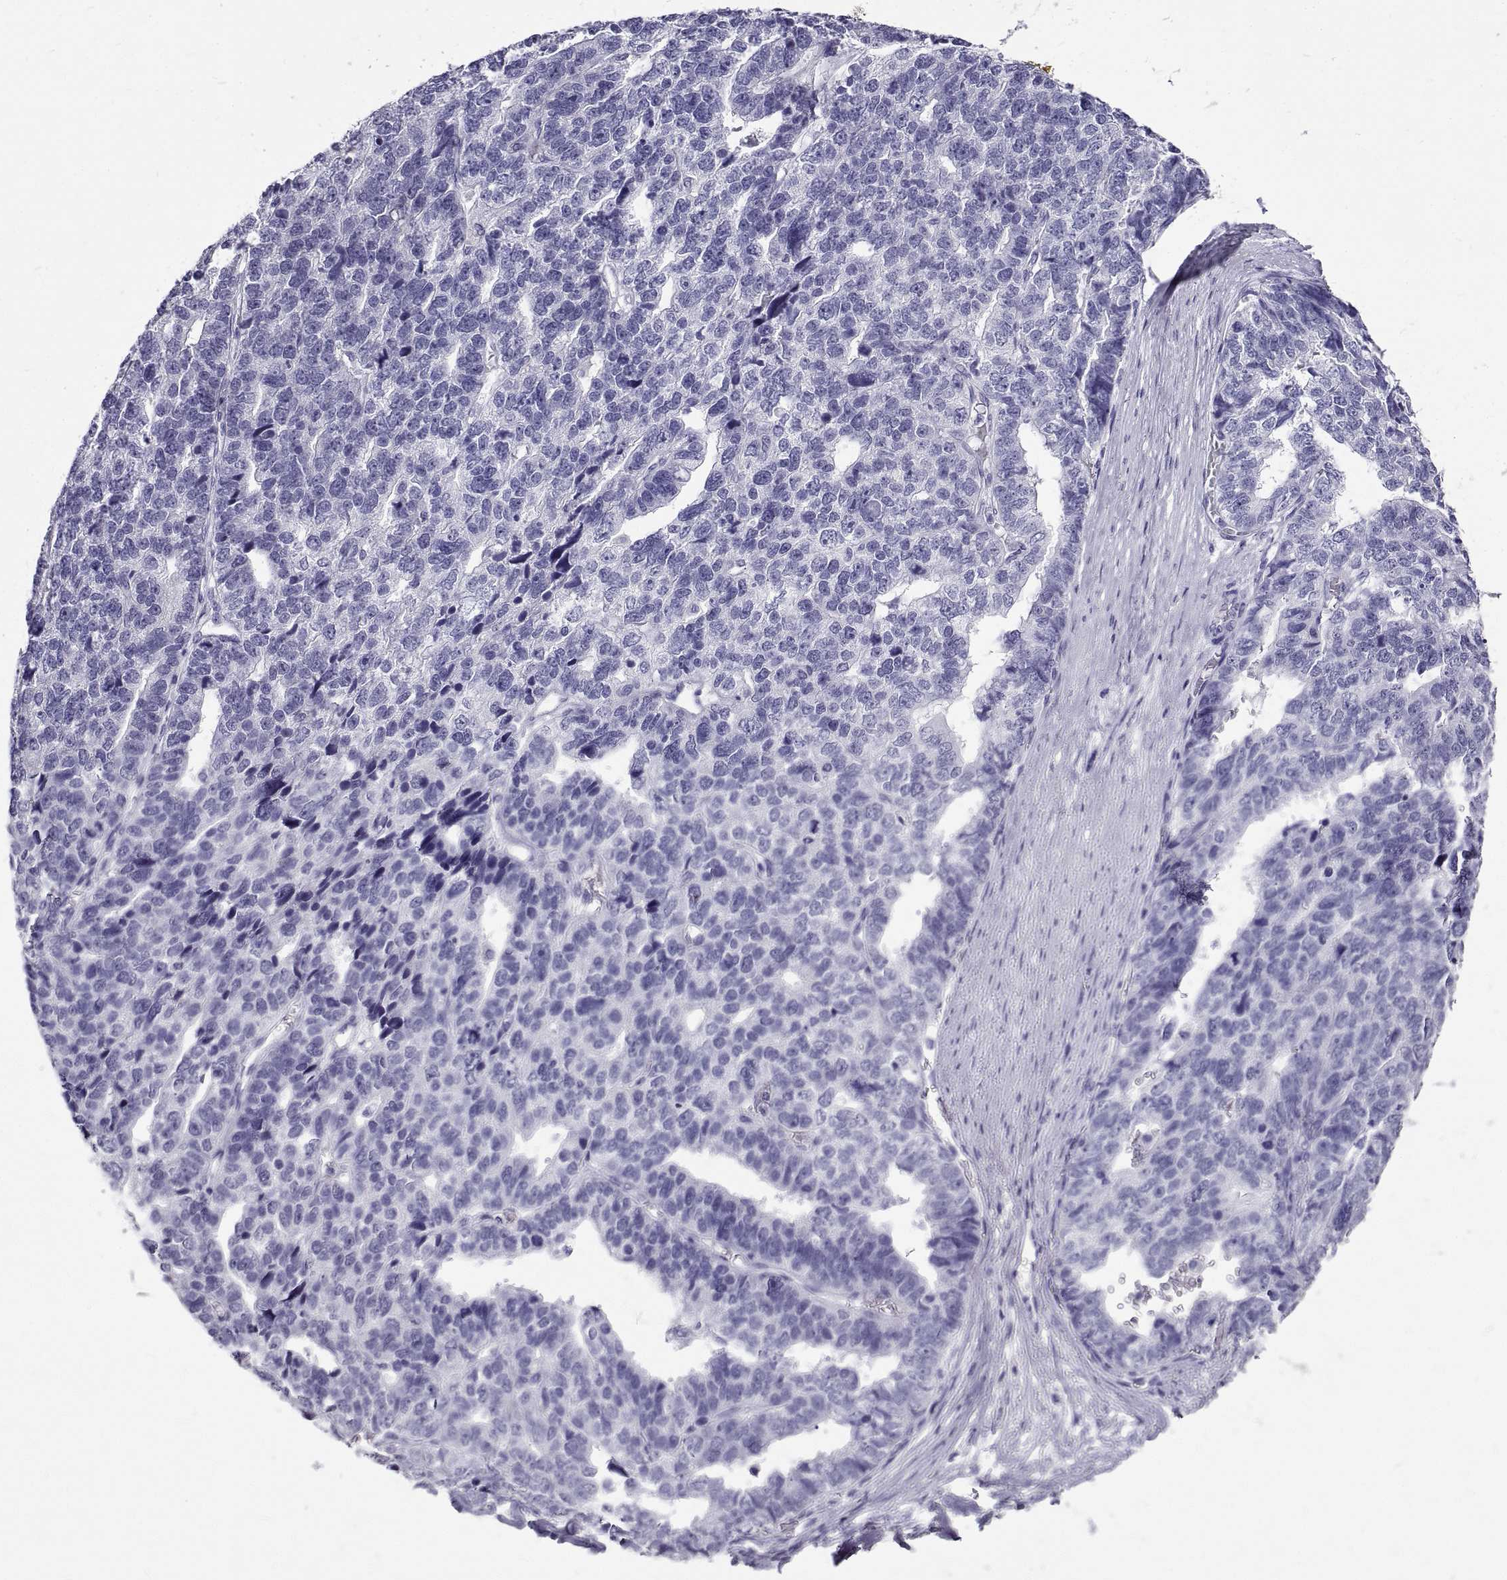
{"staining": {"intensity": "negative", "quantity": "none", "location": "none"}, "tissue": "stomach cancer", "cell_type": "Tumor cells", "image_type": "cancer", "snomed": [{"axis": "morphology", "description": "Adenocarcinoma, NOS"}, {"axis": "topography", "description": "Stomach"}], "caption": "High power microscopy image of an immunohistochemistry (IHC) image of stomach adenocarcinoma, revealing no significant positivity in tumor cells.", "gene": "GNG12", "patient": {"sex": "male", "age": 69}}